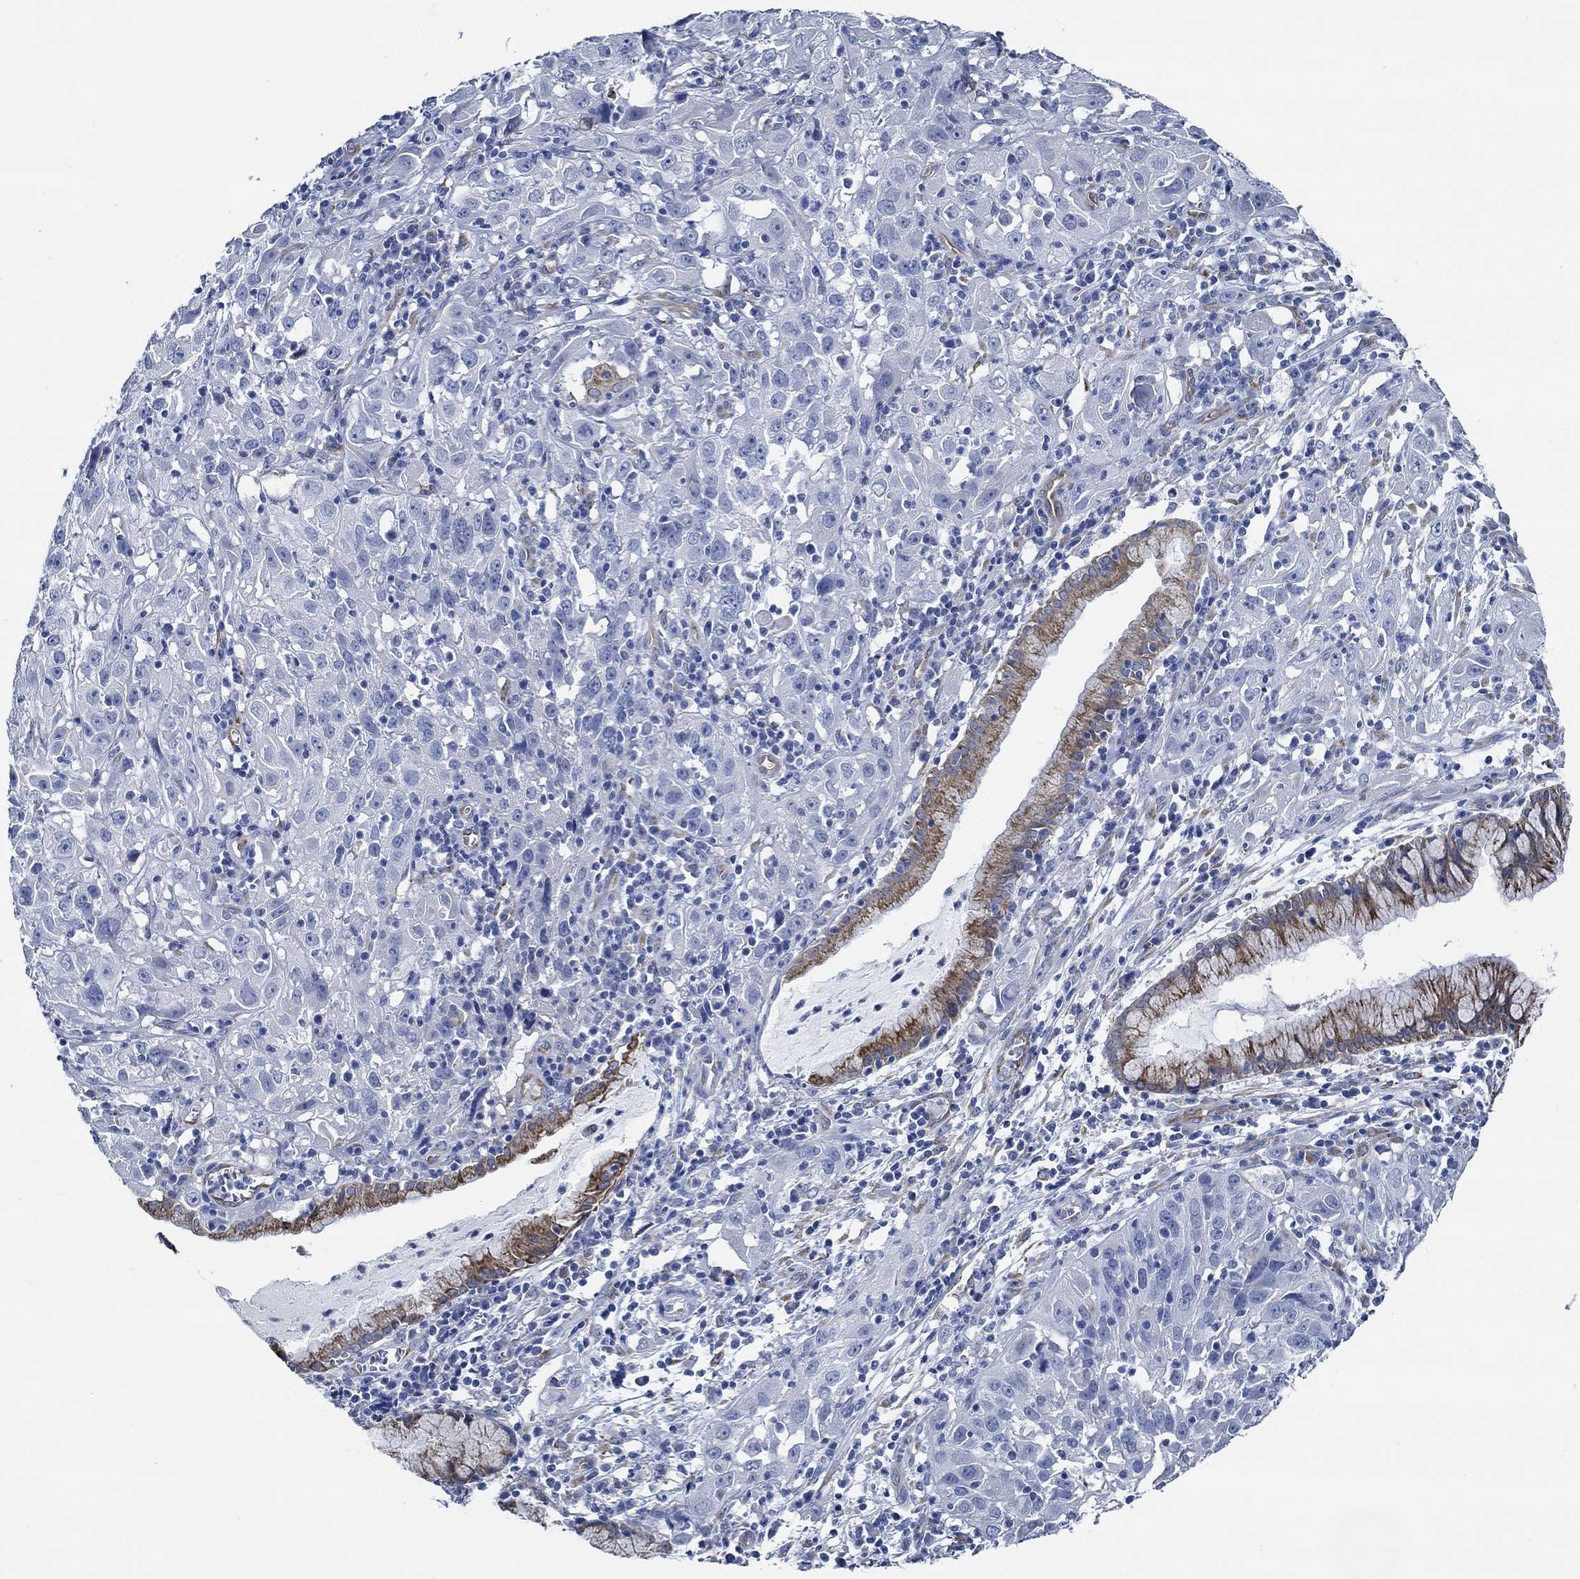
{"staining": {"intensity": "negative", "quantity": "none", "location": "none"}, "tissue": "cervical cancer", "cell_type": "Tumor cells", "image_type": "cancer", "snomed": [{"axis": "morphology", "description": "Squamous cell carcinoma, NOS"}, {"axis": "topography", "description": "Cervix"}], "caption": "Human cervical cancer stained for a protein using immunohistochemistry (IHC) demonstrates no expression in tumor cells.", "gene": "HECW2", "patient": {"sex": "female", "age": 32}}